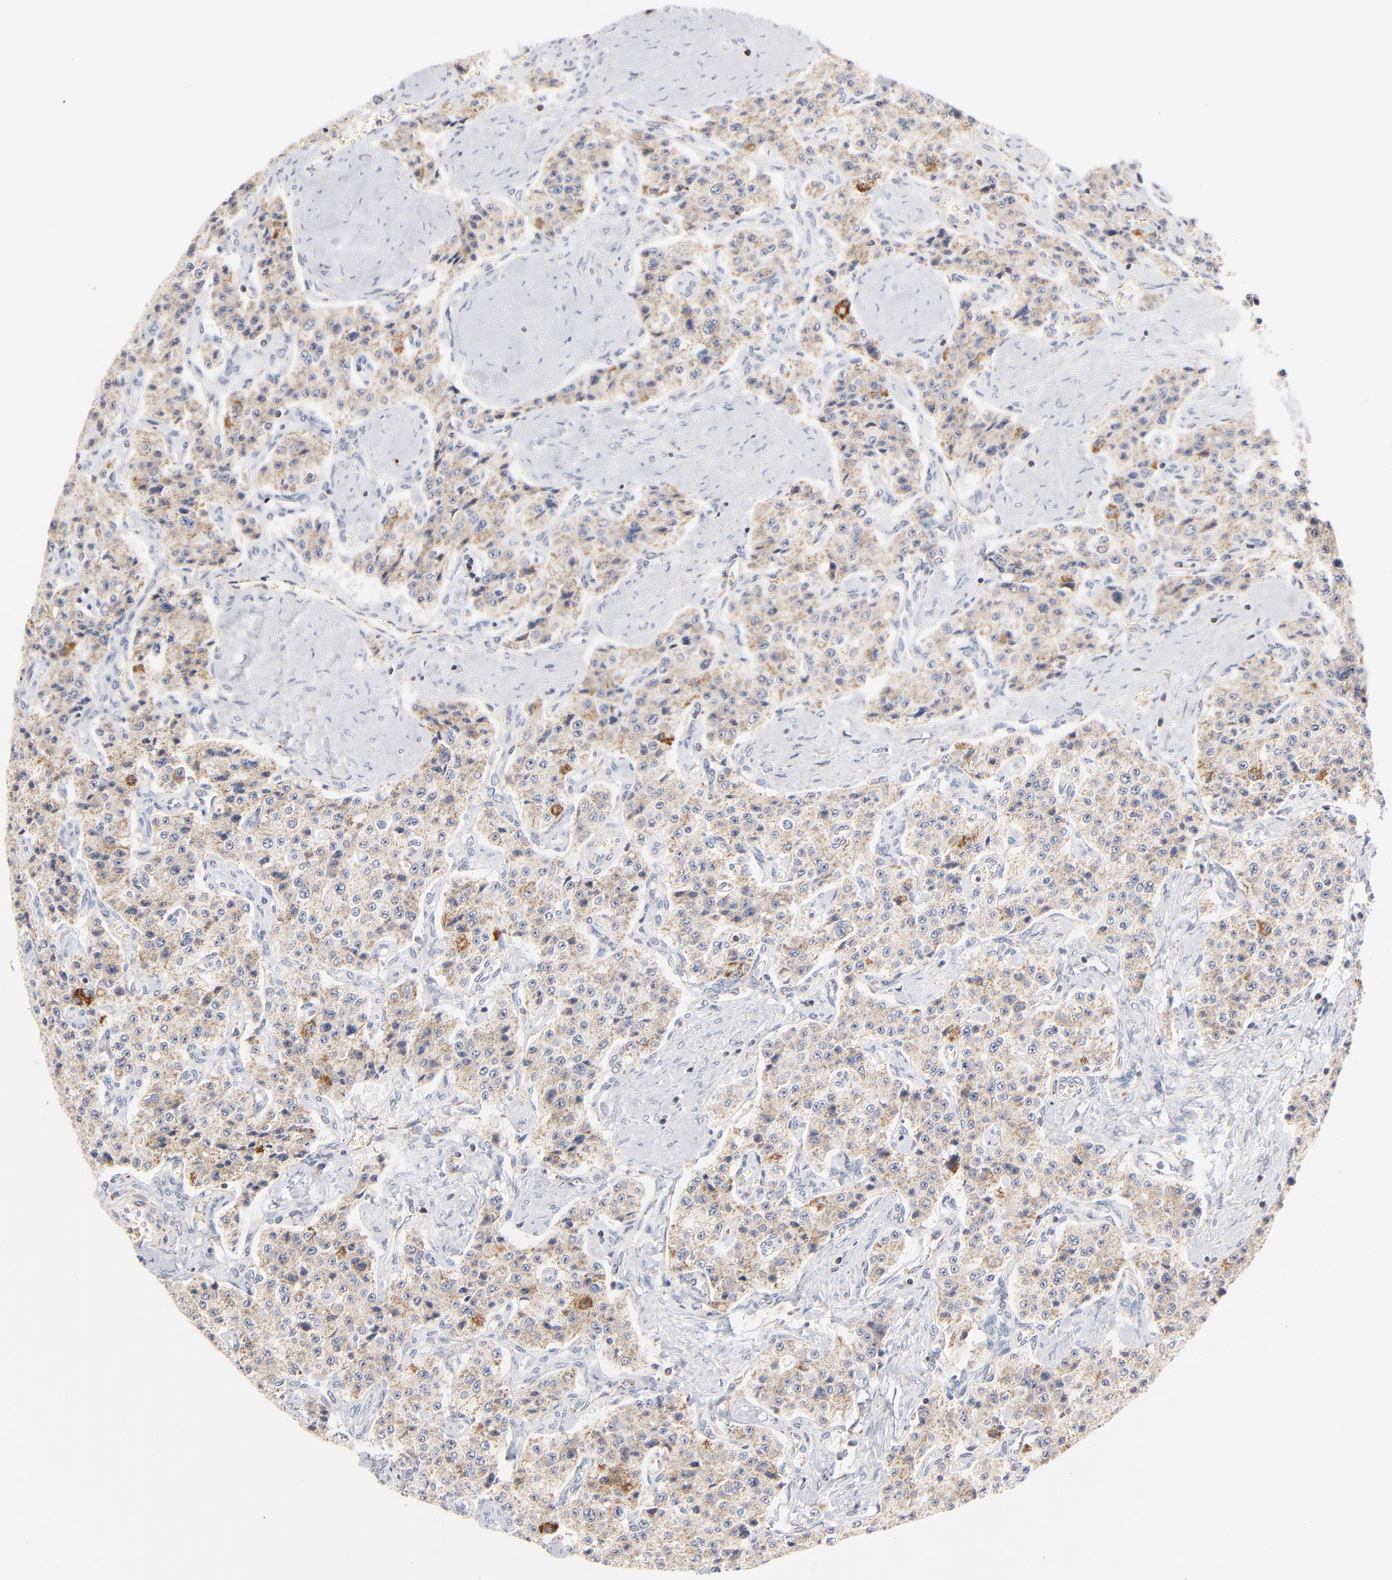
{"staining": {"intensity": "moderate", "quantity": ">75%", "location": "cytoplasmic/membranous"}, "tissue": "carcinoid", "cell_type": "Tumor cells", "image_type": "cancer", "snomed": [{"axis": "morphology", "description": "Carcinoid, malignant, NOS"}, {"axis": "topography", "description": "Small intestine"}], "caption": "Immunohistochemical staining of malignant carcinoid exhibits medium levels of moderate cytoplasmic/membranous staining in about >75% of tumor cells. The staining was performed using DAB, with brown indicating positive protein expression. Nuclei are stained blue with hematoxylin.", "gene": "MRPL58", "patient": {"sex": "male", "age": 52}}